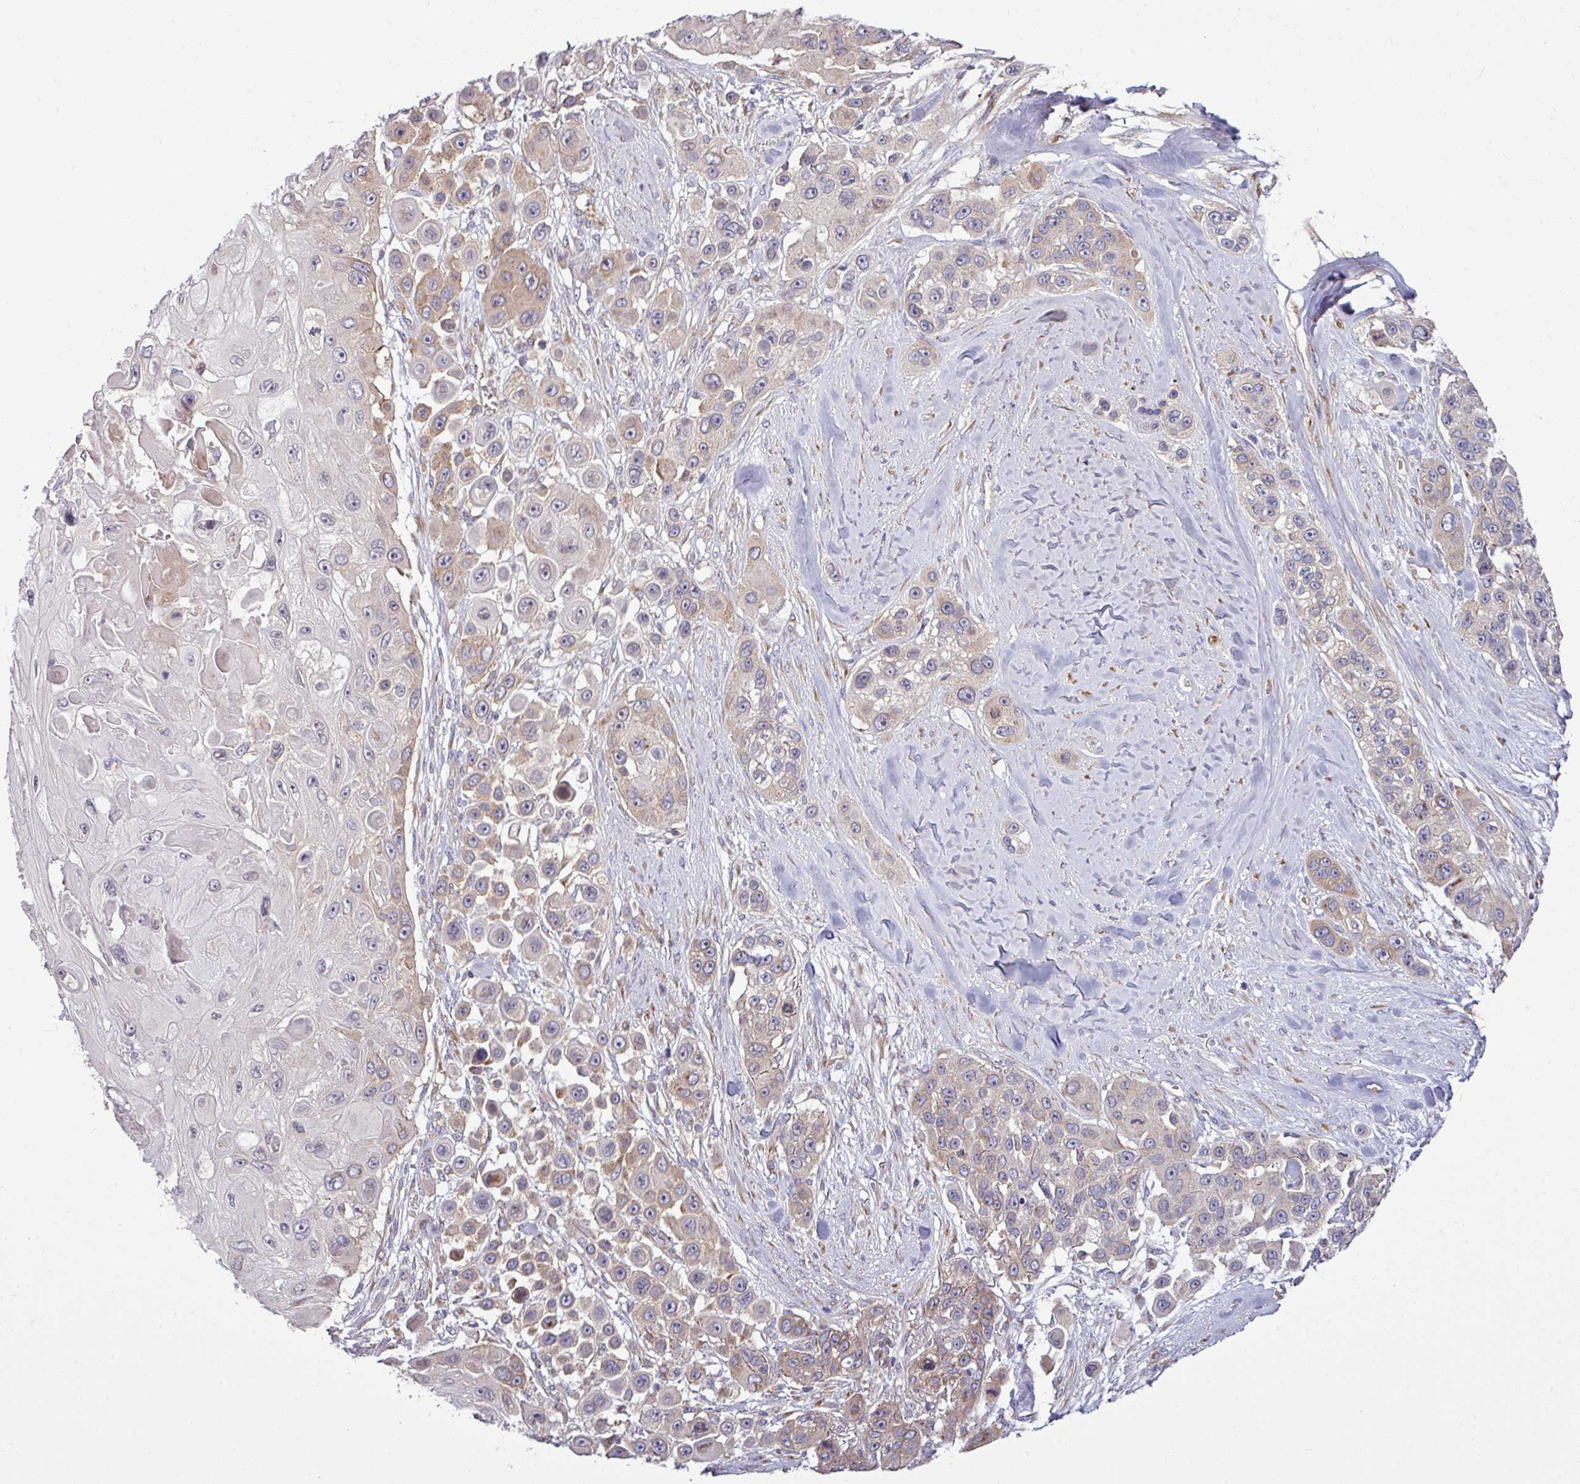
{"staining": {"intensity": "weak", "quantity": "25%-75%", "location": "cytoplasmic/membranous"}, "tissue": "skin cancer", "cell_type": "Tumor cells", "image_type": "cancer", "snomed": [{"axis": "morphology", "description": "Squamous cell carcinoma, NOS"}, {"axis": "topography", "description": "Skin"}], "caption": "The image reveals a brown stain indicating the presence of a protein in the cytoplasmic/membranous of tumor cells in squamous cell carcinoma (skin).", "gene": "LSM12", "patient": {"sex": "male", "age": 67}}